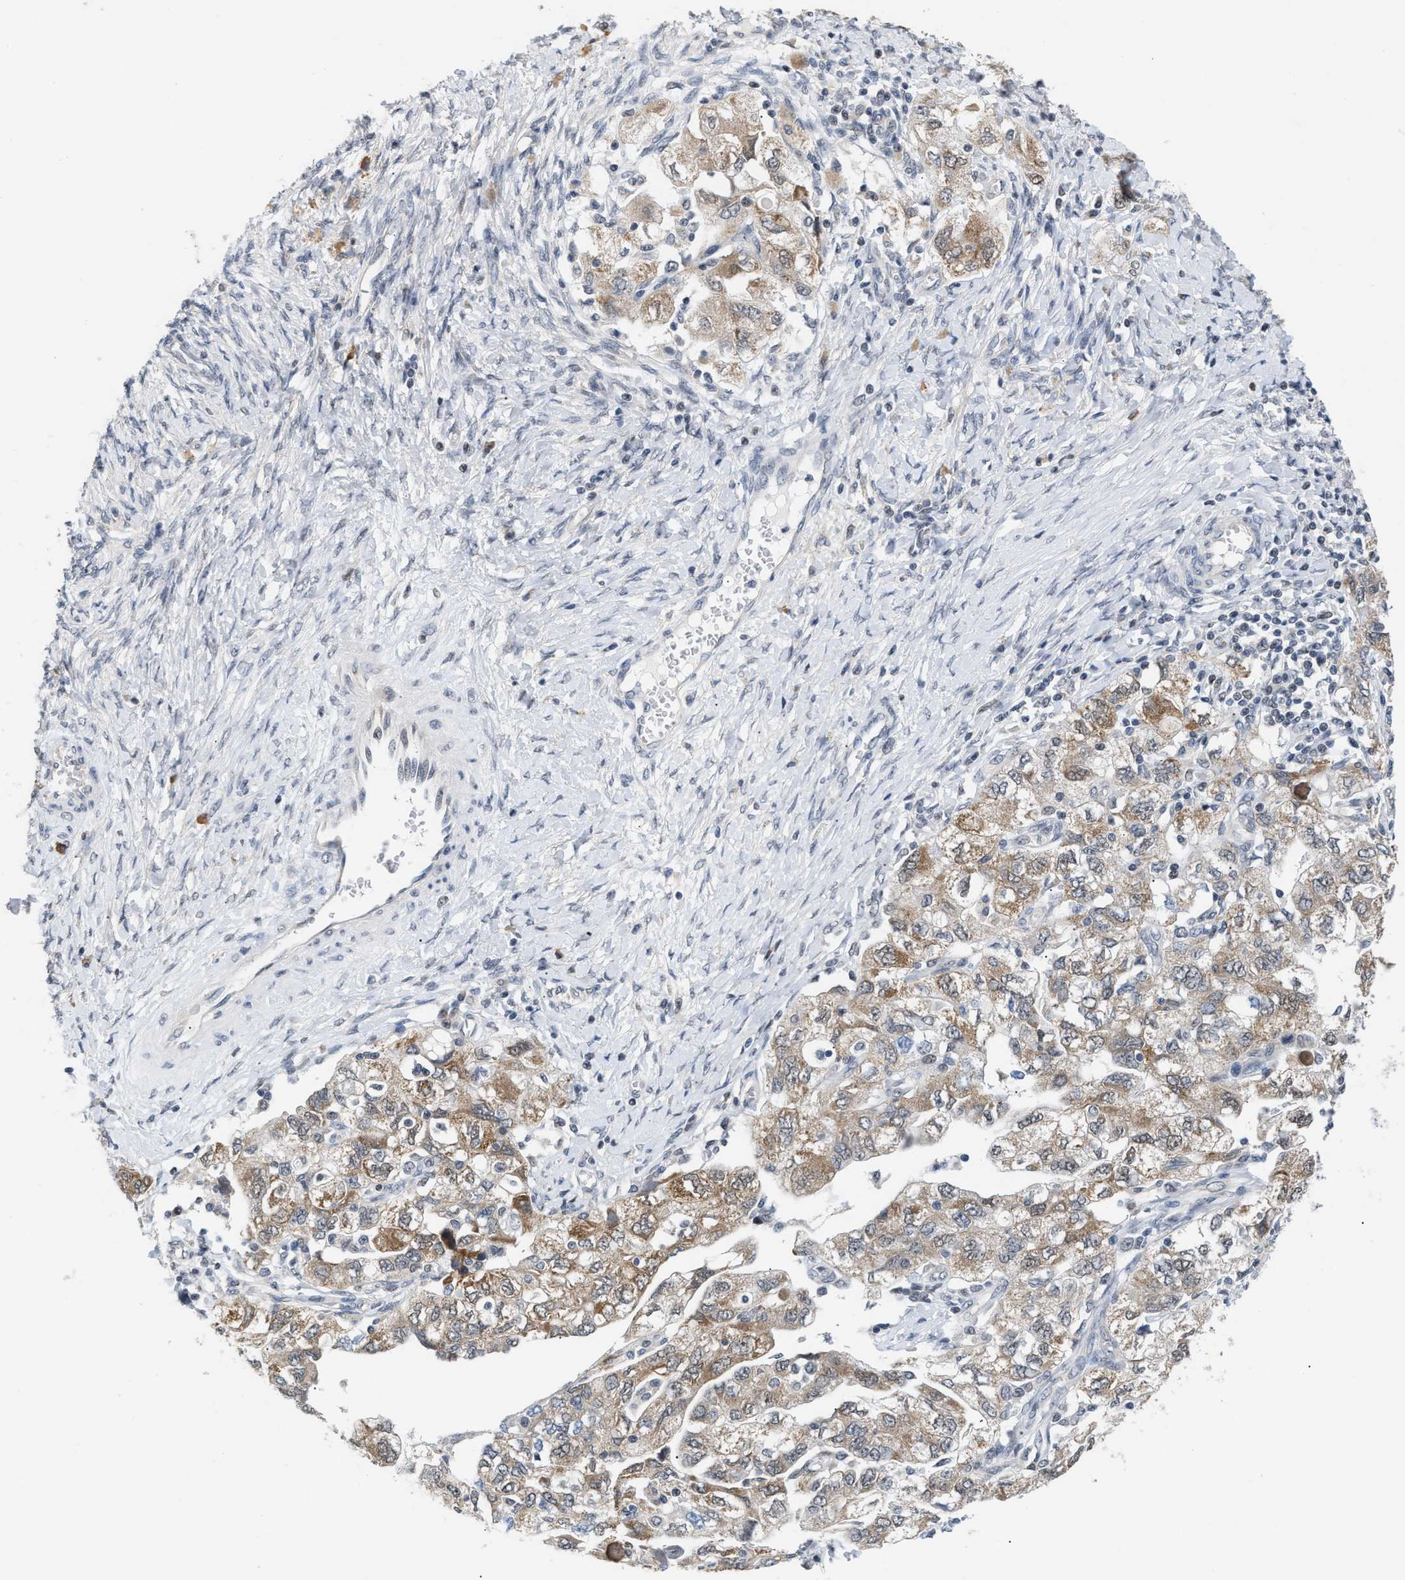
{"staining": {"intensity": "weak", "quantity": ">75%", "location": "cytoplasmic/membranous"}, "tissue": "ovarian cancer", "cell_type": "Tumor cells", "image_type": "cancer", "snomed": [{"axis": "morphology", "description": "Carcinoma, NOS"}, {"axis": "morphology", "description": "Cystadenocarcinoma, serous, NOS"}, {"axis": "topography", "description": "Ovary"}], "caption": "DAB (3,3'-diaminobenzidine) immunohistochemical staining of carcinoma (ovarian) reveals weak cytoplasmic/membranous protein staining in about >75% of tumor cells.", "gene": "TXNRD3", "patient": {"sex": "female", "age": 69}}